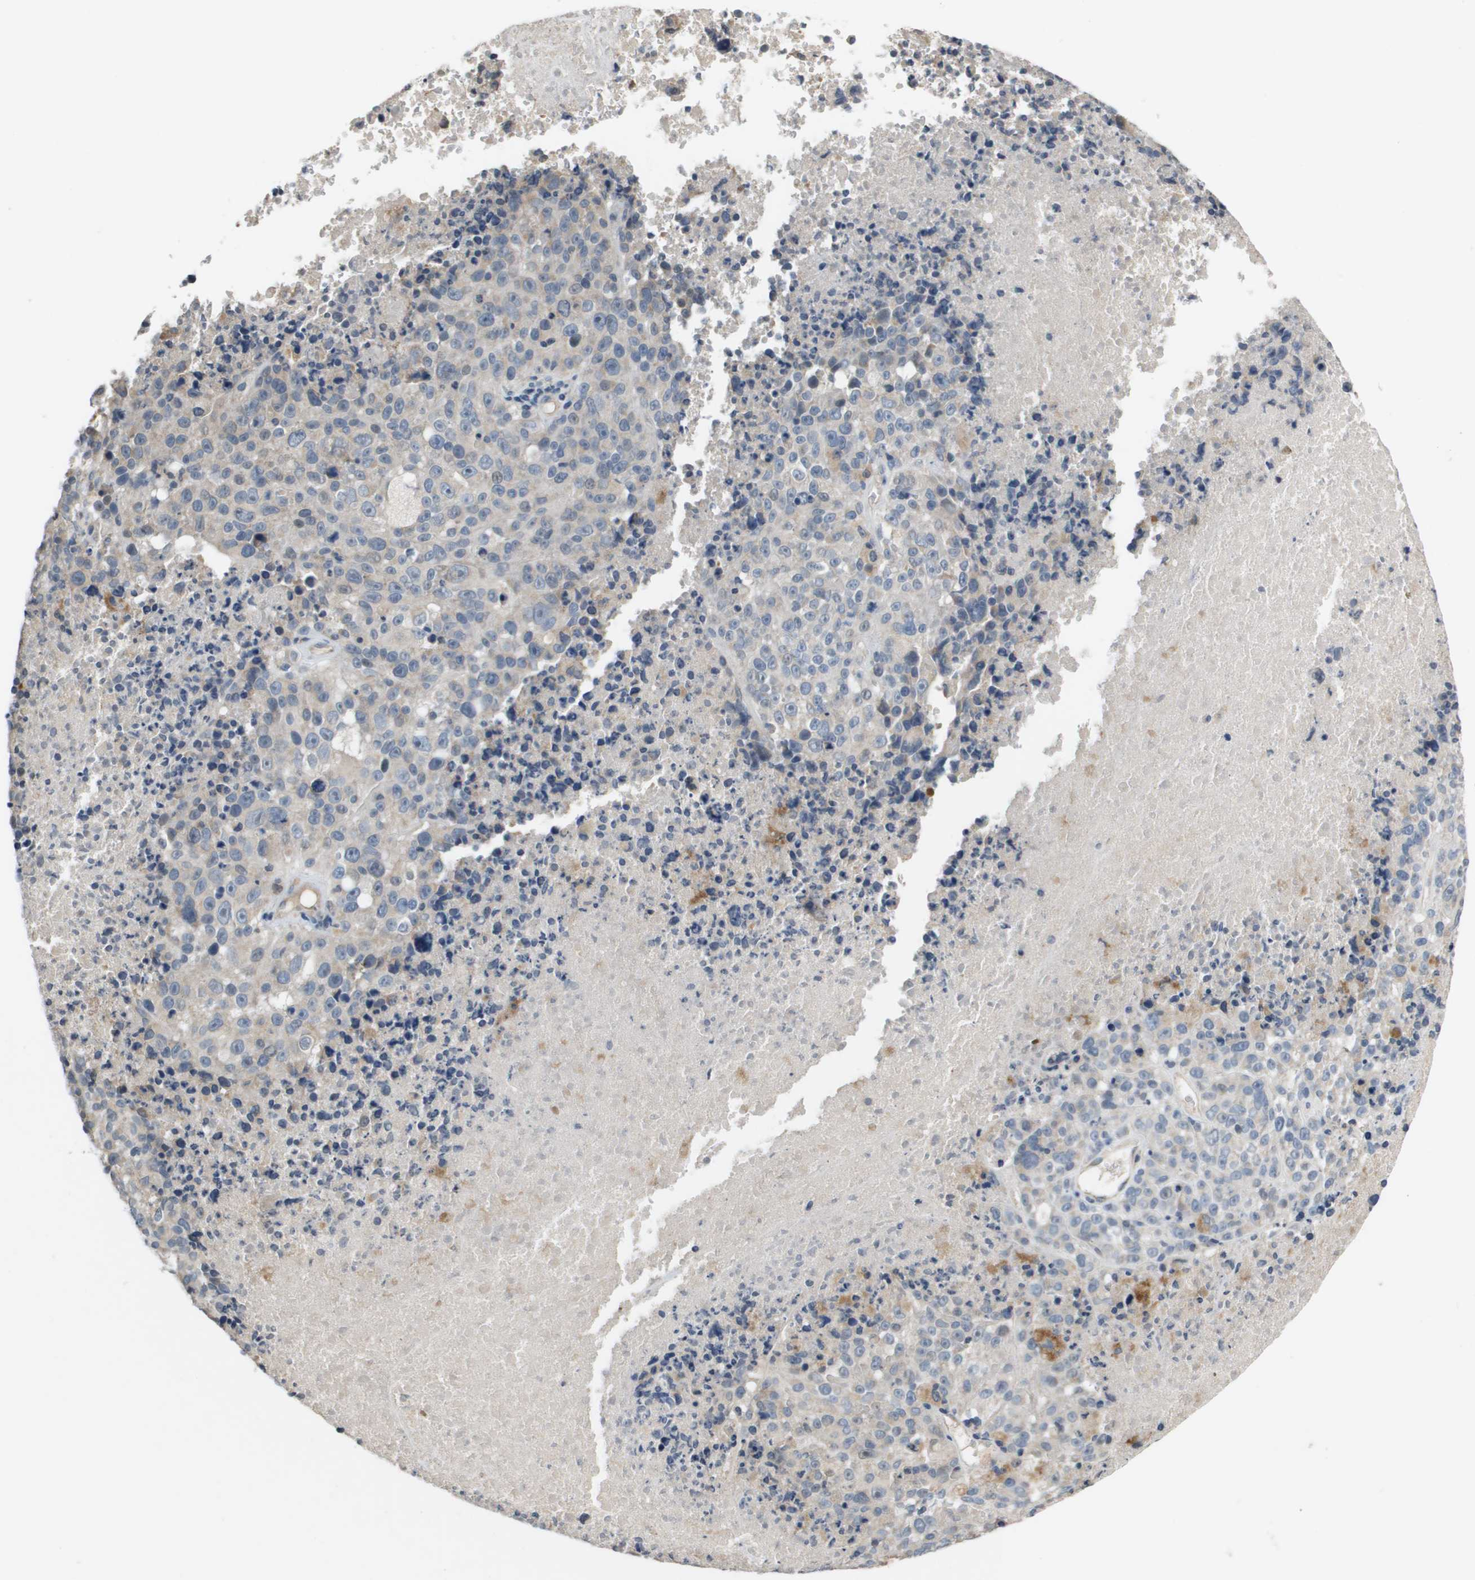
{"staining": {"intensity": "negative", "quantity": "none", "location": "none"}, "tissue": "melanoma", "cell_type": "Tumor cells", "image_type": "cancer", "snomed": [{"axis": "morphology", "description": "Malignant melanoma, Metastatic site"}, {"axis": "topography", "description": "Cerebral cortex"}], "caption": "This photomicrograph is of melanoma stained with immunohistochemistry (IHC) to label a protein in brown with the nuclei are counter-stained blue. There is no staining in tumor cells.", "gene": "CAPN11", "patient": {"sex": "female", "age": 52}}